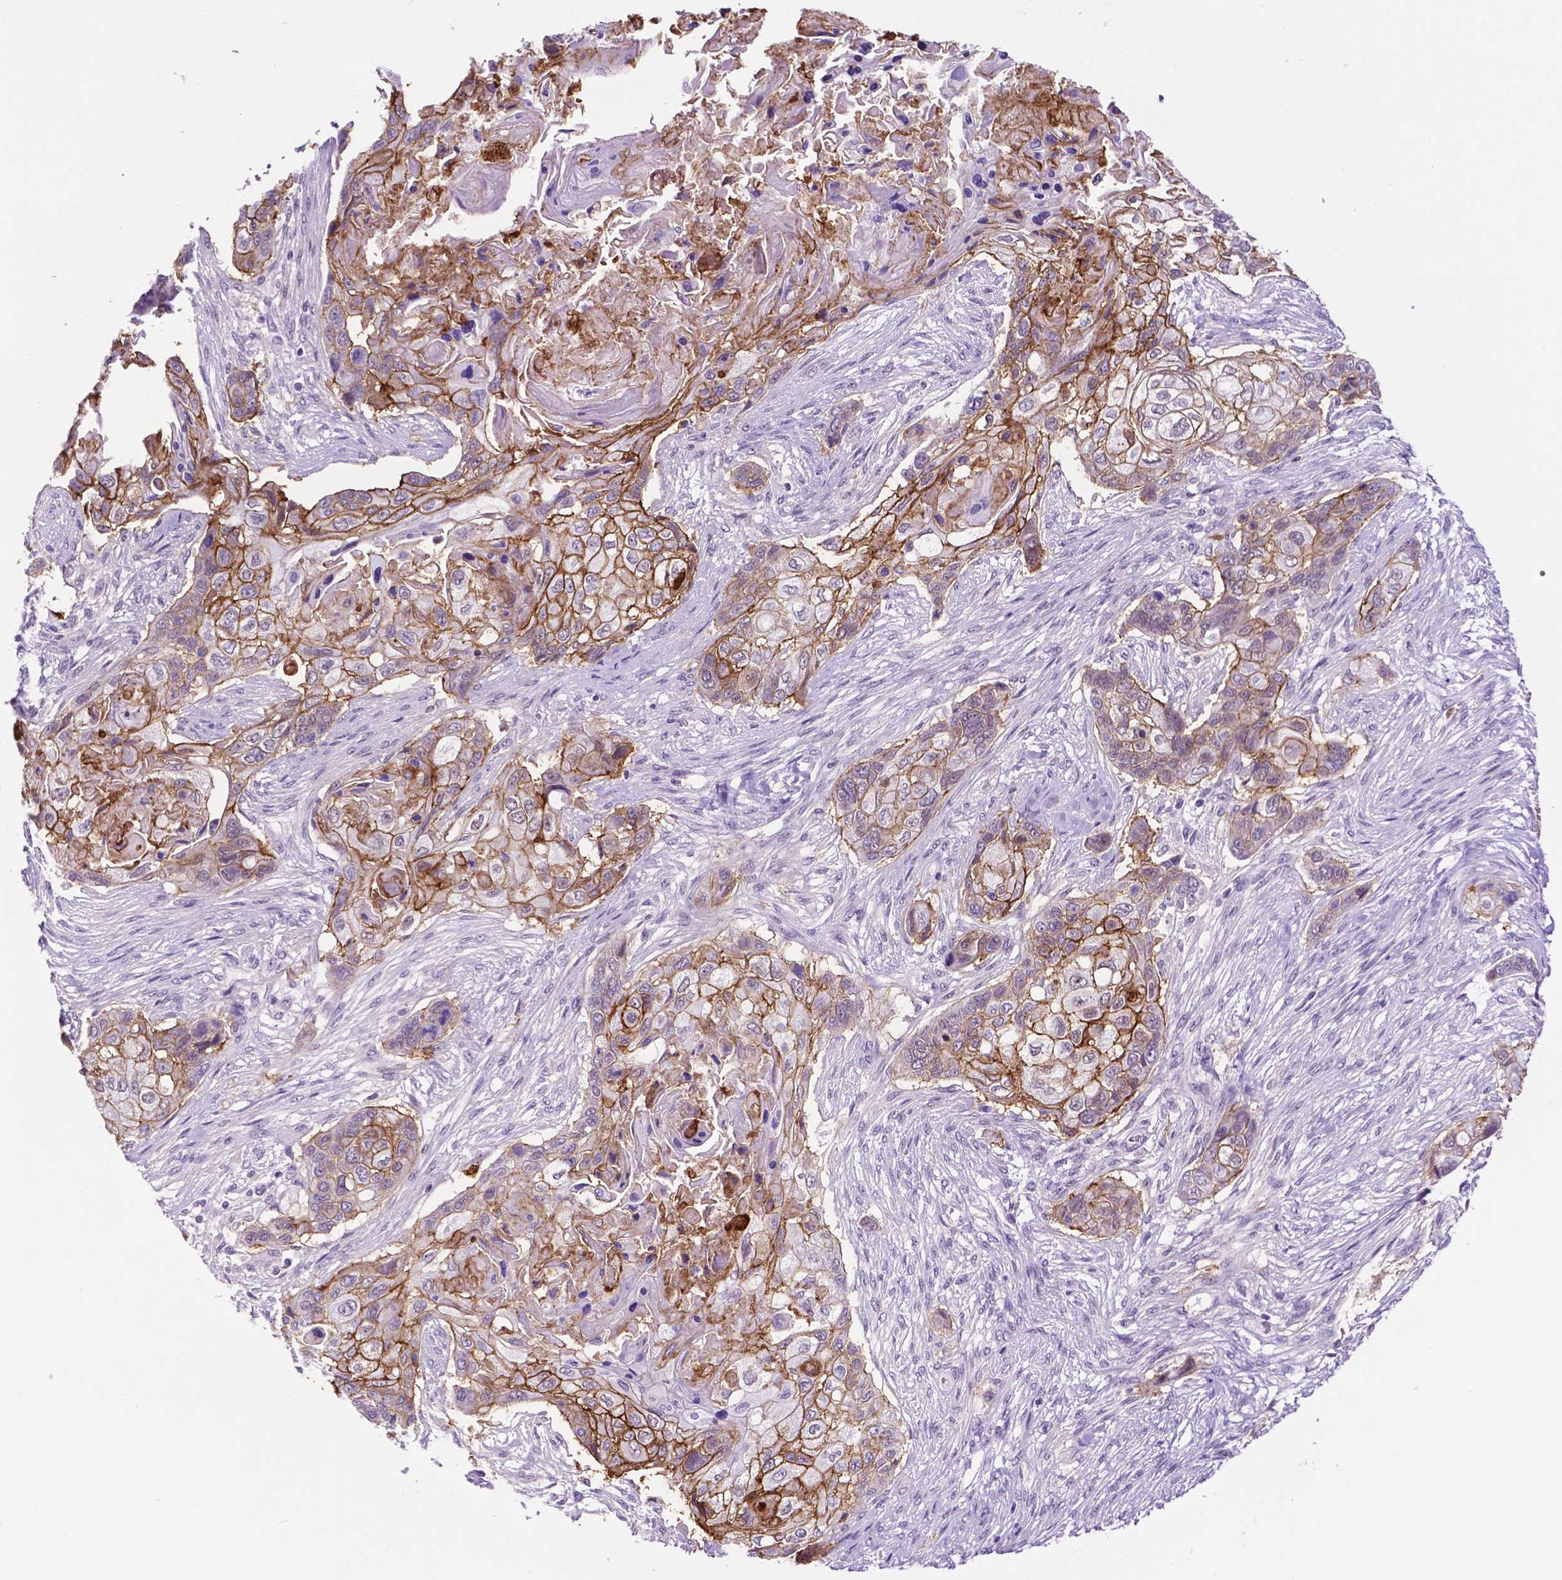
{"staining": {"intensity": "moderate", "quantity": "25%-75%", "location": "cytoplasmic/membranous"}, "tissue": "lung cancer", "cell_type": "Tumor cells", "image_type": "cancer", "snomed": [{"axis": "morphology", "description": "Squamous cell carcinoma, NOS"}, {"axis": "topography", "description": "Lung"}], "caption": "IHC photomicrograph of neoplastic tissue: lung cancer stained using IHC demonstrates medium levels of moderate protein expression localized specifically in the cytoplasmic/membranous of tumor cells, appearing as a cytoplasmic/membranous brown color.", "gene": "TACSTD2", "patient": {"sex": "male", "age": 69}}